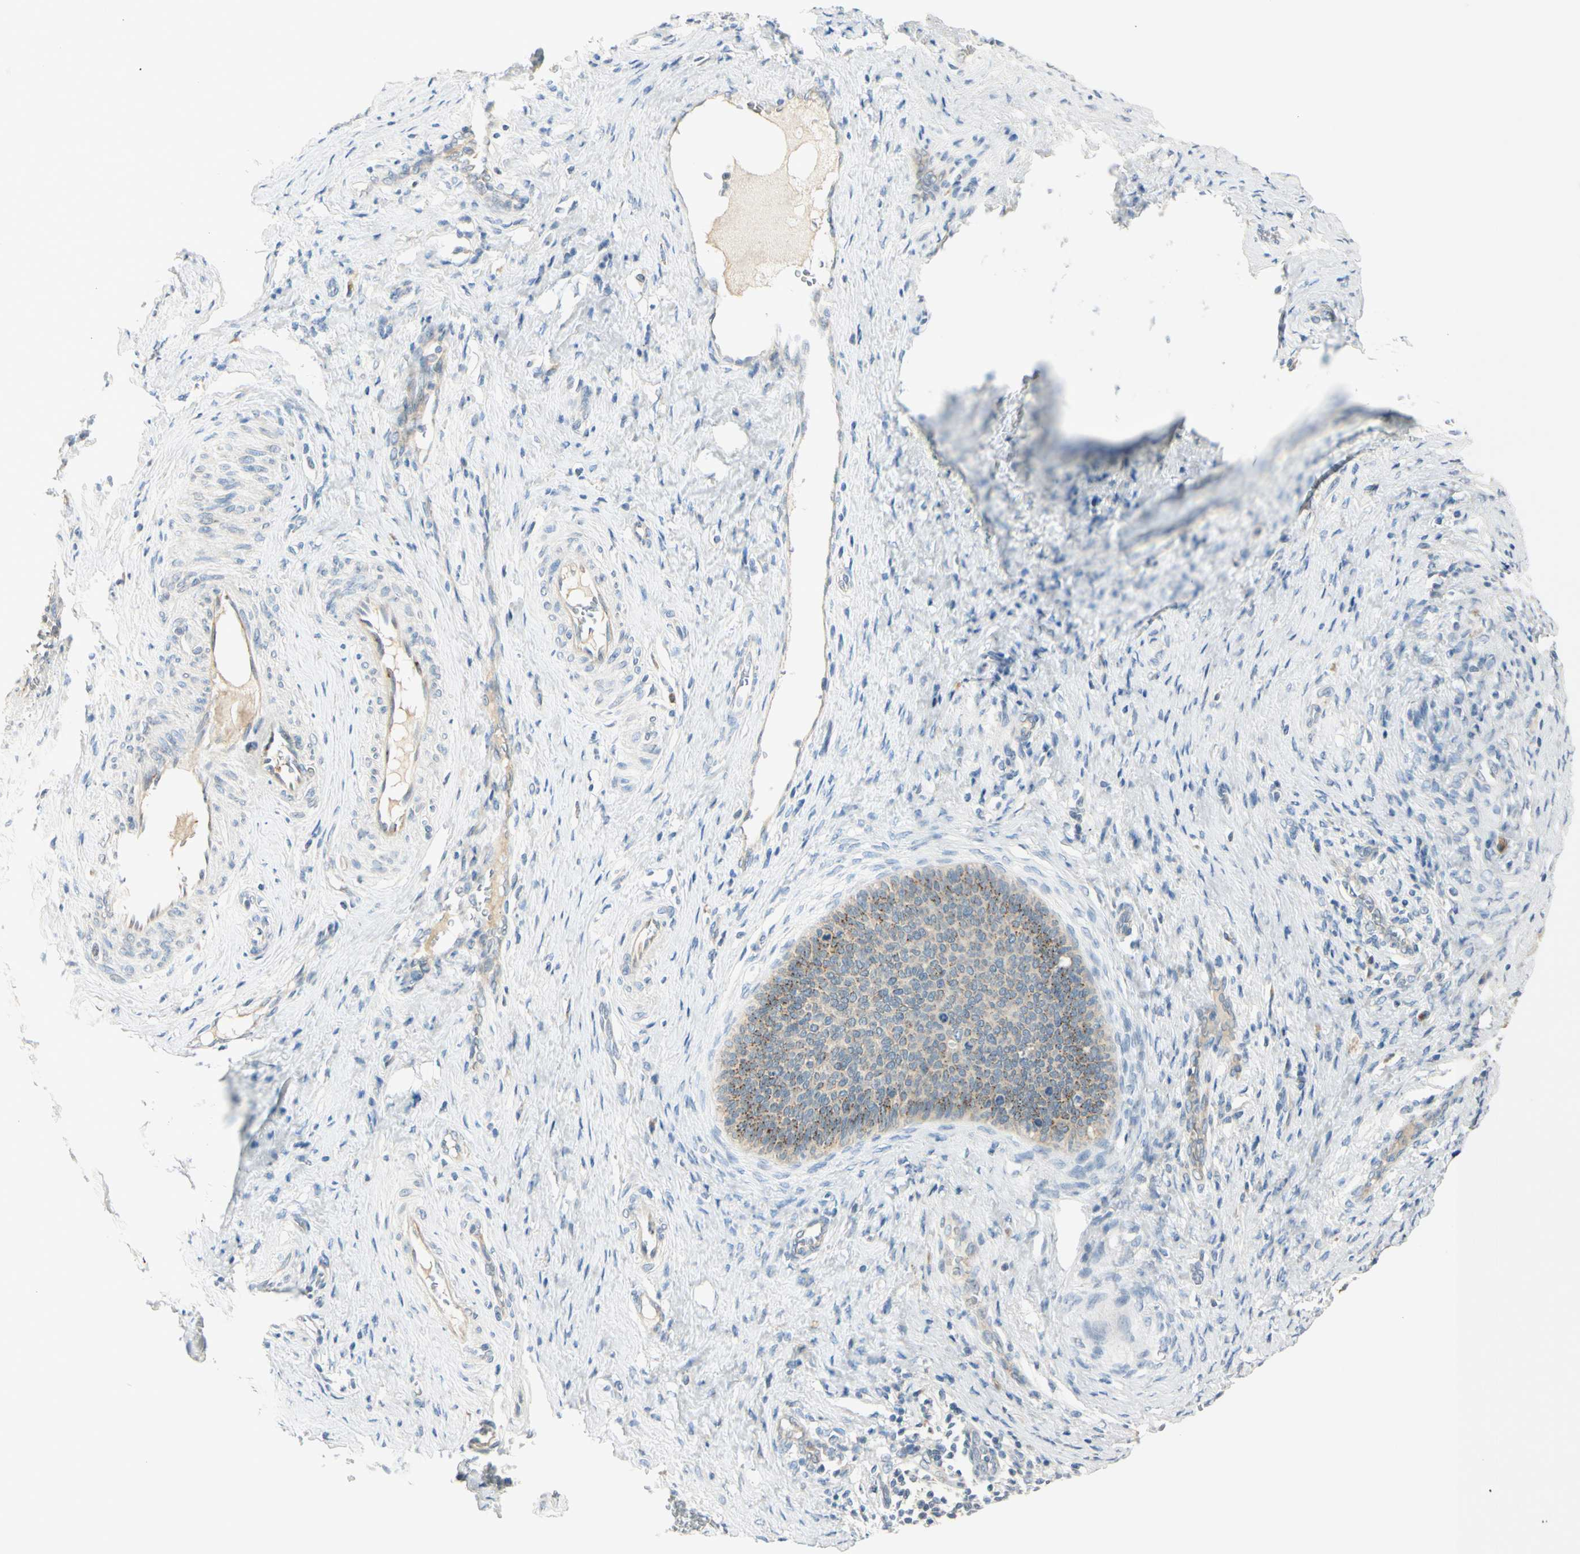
{"staining": {"intensity": "moderate", "quantity": "<25%", "location": "cytoplasmic/membranous"}, "tissue": "cervical cancer", "cell_type": "Tumor cells", "image_type": "cancer", "snomed": [{"axis": "morphology", "description": "Squamous cell carcinoma, NOS"}, {"axis": "topography", "description": "Cervix"}], "caption": "The micrograph displays immunohistochemical staining of cervical cancer. There is moderate cytoplasmic/membranous expression is present in approximately <25% of tumor cells.", "gene": "GALNT5", "patient": {"sex": "female", "age": 33}}